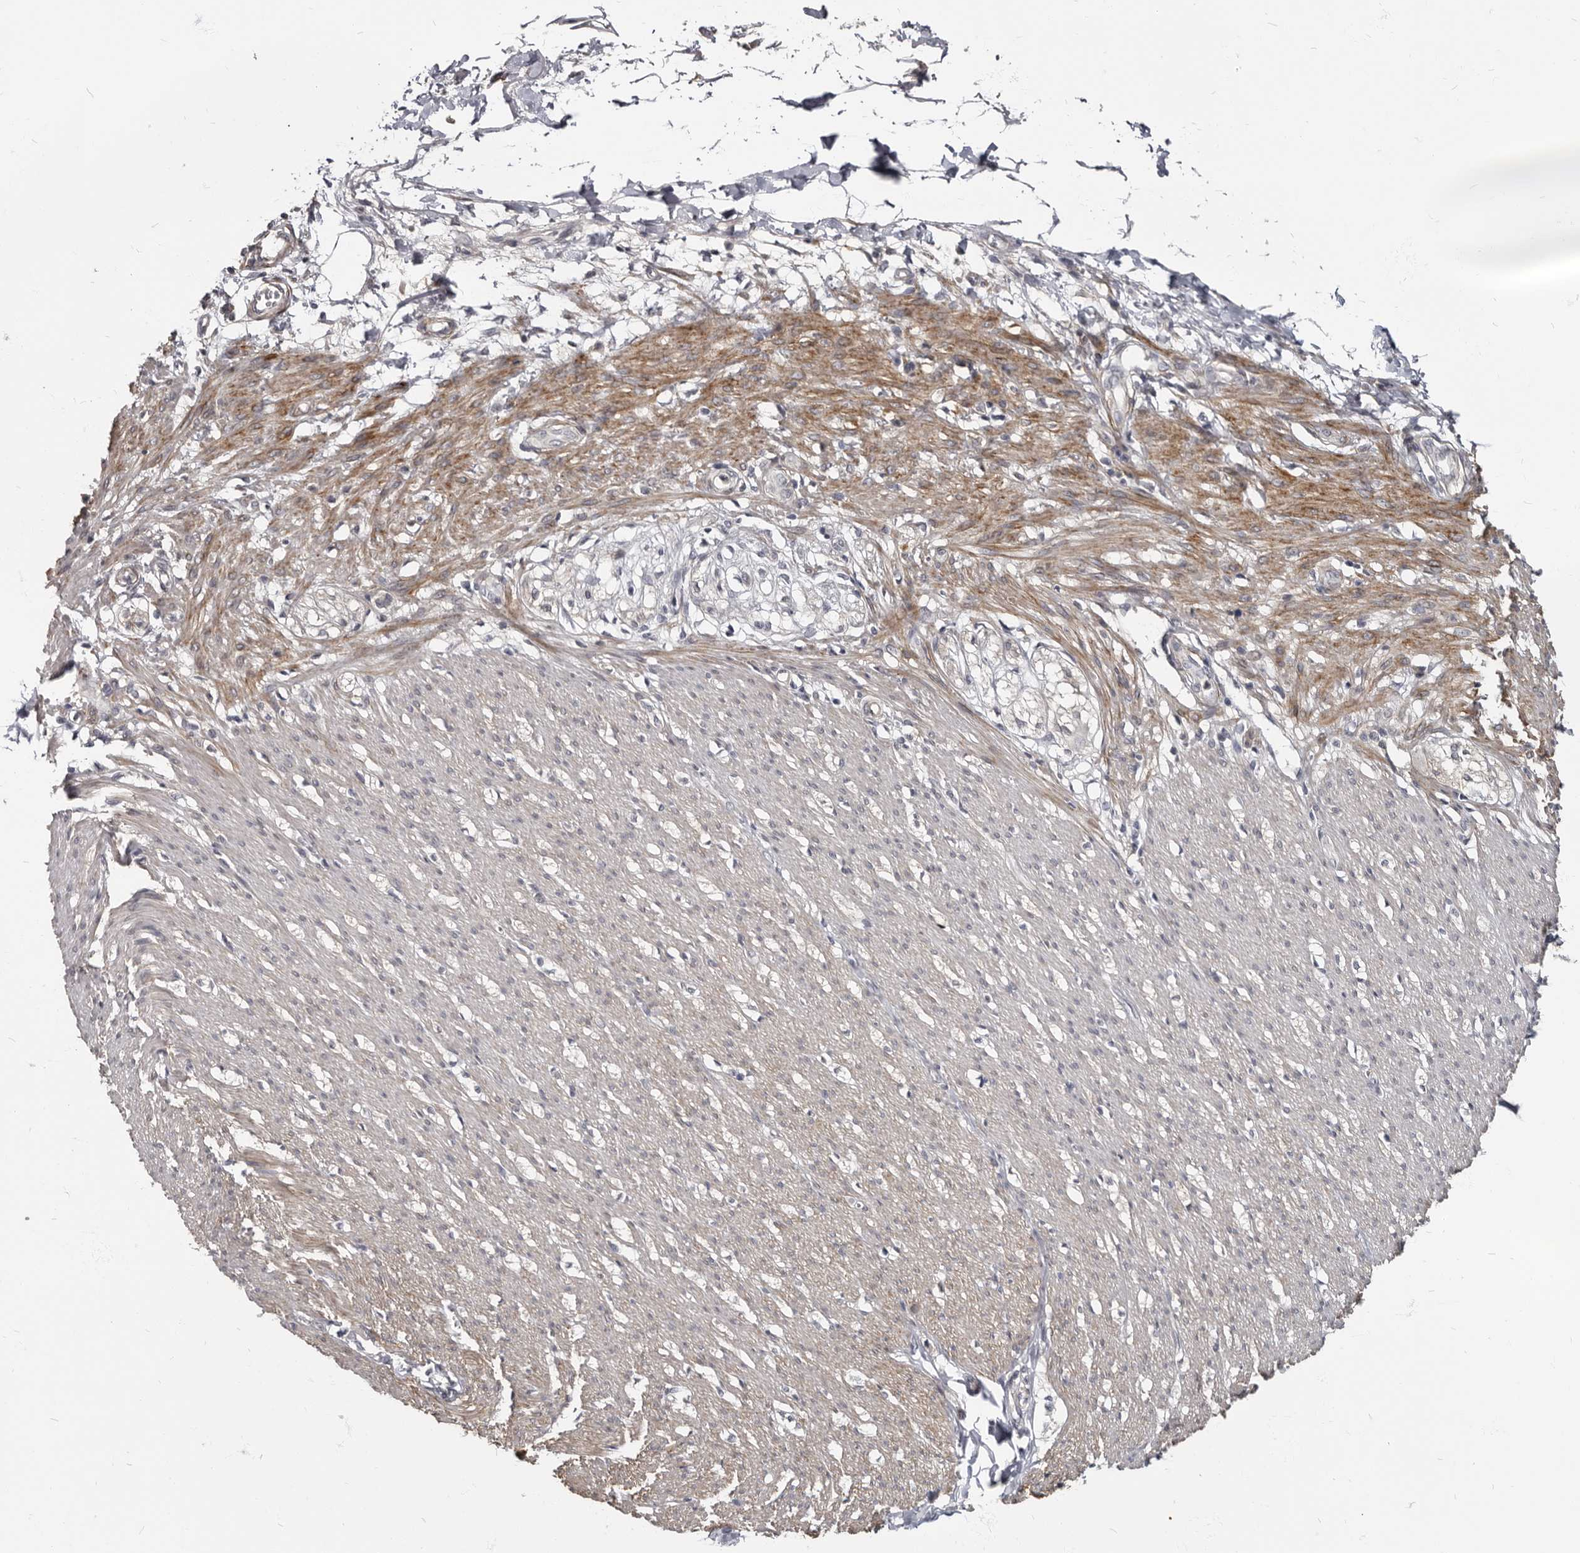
{"staining": {"intensity": "moderate", "quantity": "25%-75%", "location": "cytoplasmic/membranous,nuclear"}, "tissue": "smooth muscle", "cell_type": "Smooth muscle cells", "image_type": "normal", "snomed": [{"axis": "morphology", "description": "Normal tissue, NOS"}, {"axis": "morphology", "description": "Adenocarcinoma, NOS"}, {"axis": "topography", "description": "Smooth muscle"}, {"axis": "topography", "description": "Colon"}], "caption": "IHC staining of normal smooth muscle, which shows medium levels of moderate cytoplasmic/membranous,nuclear expression in about 25%-75% of smooth muscle cells indicating moderate cytoplasmic/membranous,nuclear protein expression. The staining was performed using DAB (brown) for protein detection and nuclei were counterstained in hematoxylin (blue).", "gene": "MRGPRF", "patient": {"sex": "male", "age": 14}}